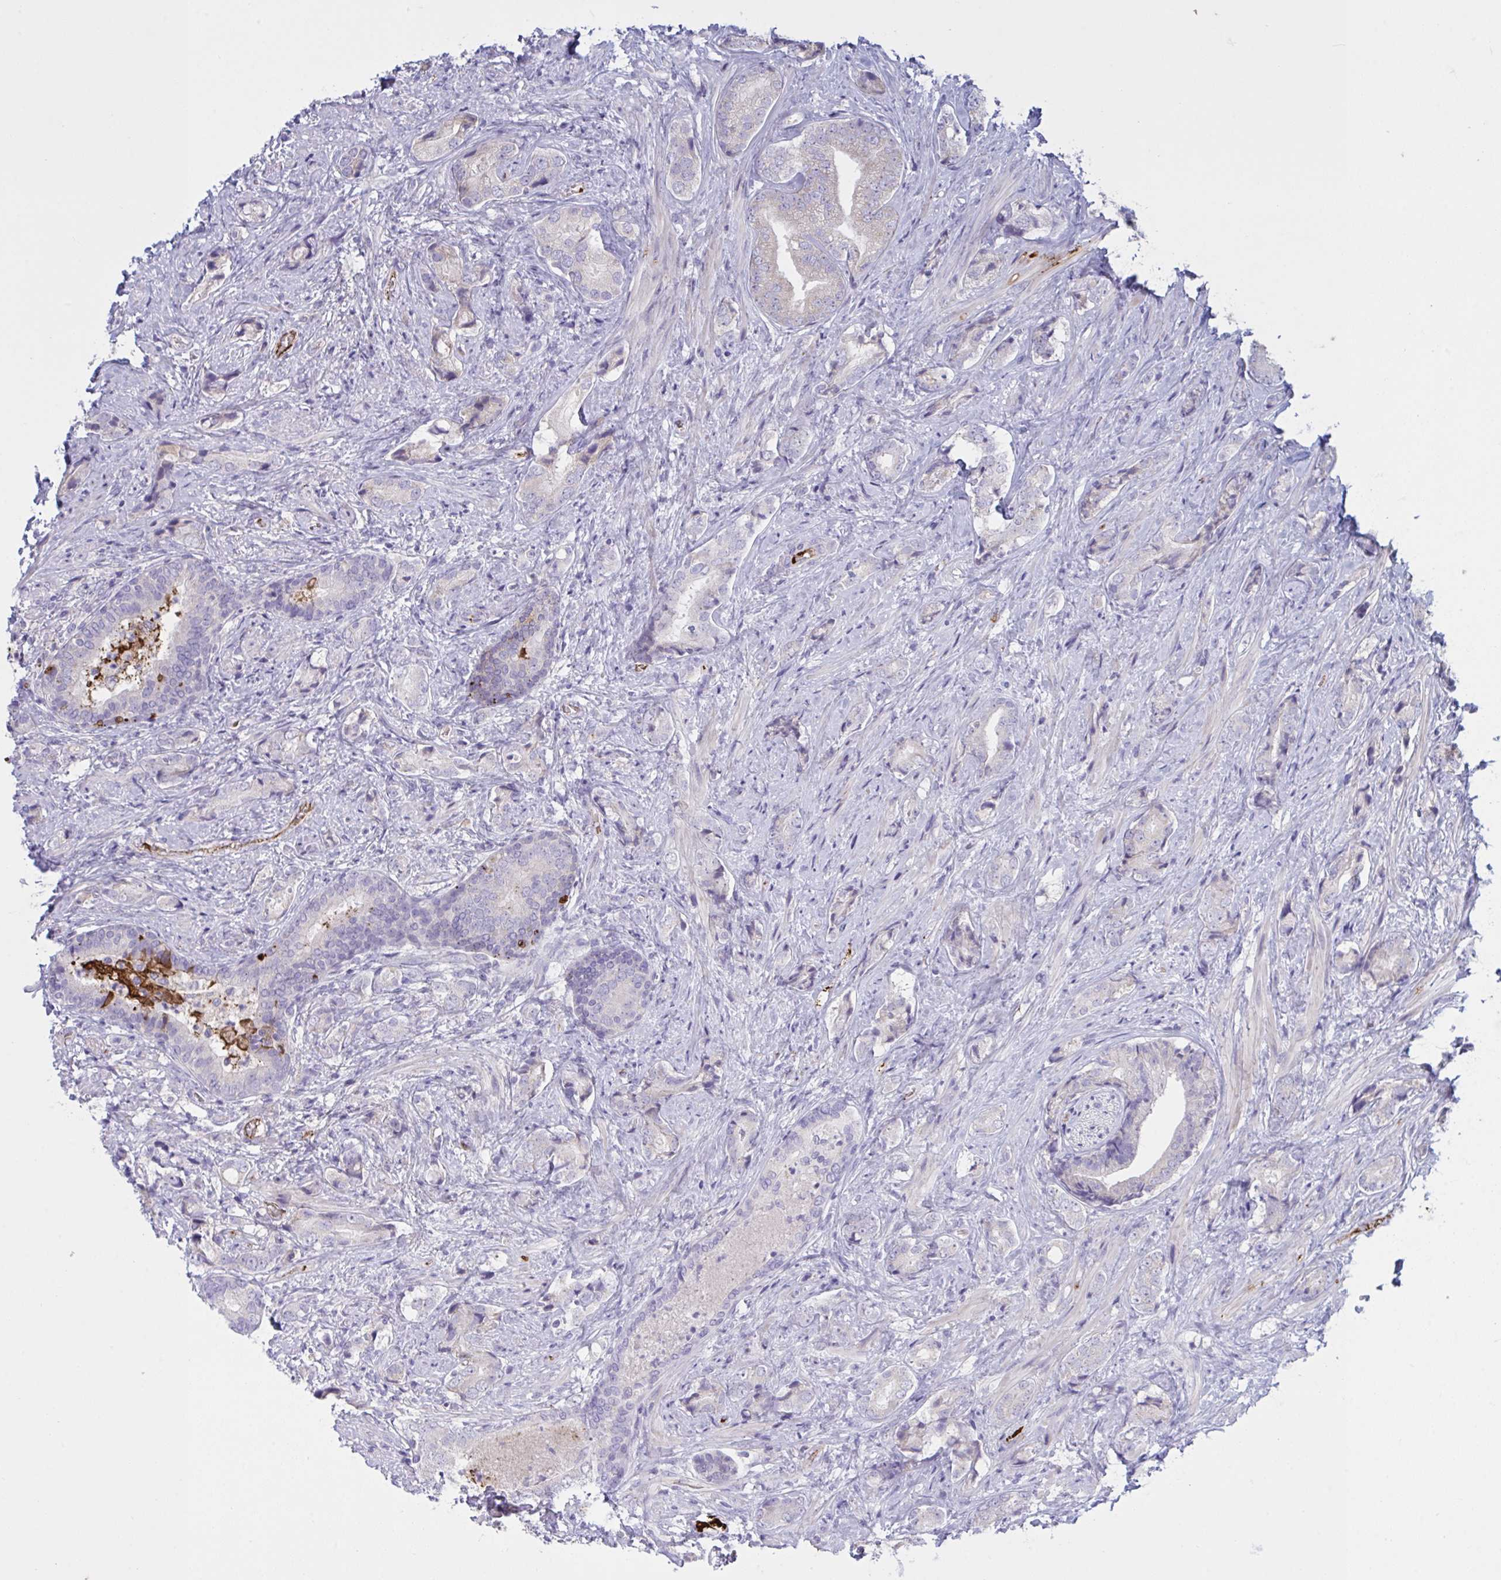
{"staining": {"intensity": "negative", "quantity": "none", "location": "none"}, "tissue": "prostate cancer", "cell_type": "Tumor cells", "image_type": "cancer", "snomed": [{"axis": "morphology", "description": "Adenocarcinoma, High grade"}, {"axis": "topography", "description": "Prostate"}], "caption": "DAB (3,3'-diaminobenzidine) immunohistochemical staining of human high-grade adenocarcinoma (prostate) reveals no significant positivity in tumor cells.", "gene": "IL1R1", "patient": {"sex": "male", "age": 62}}